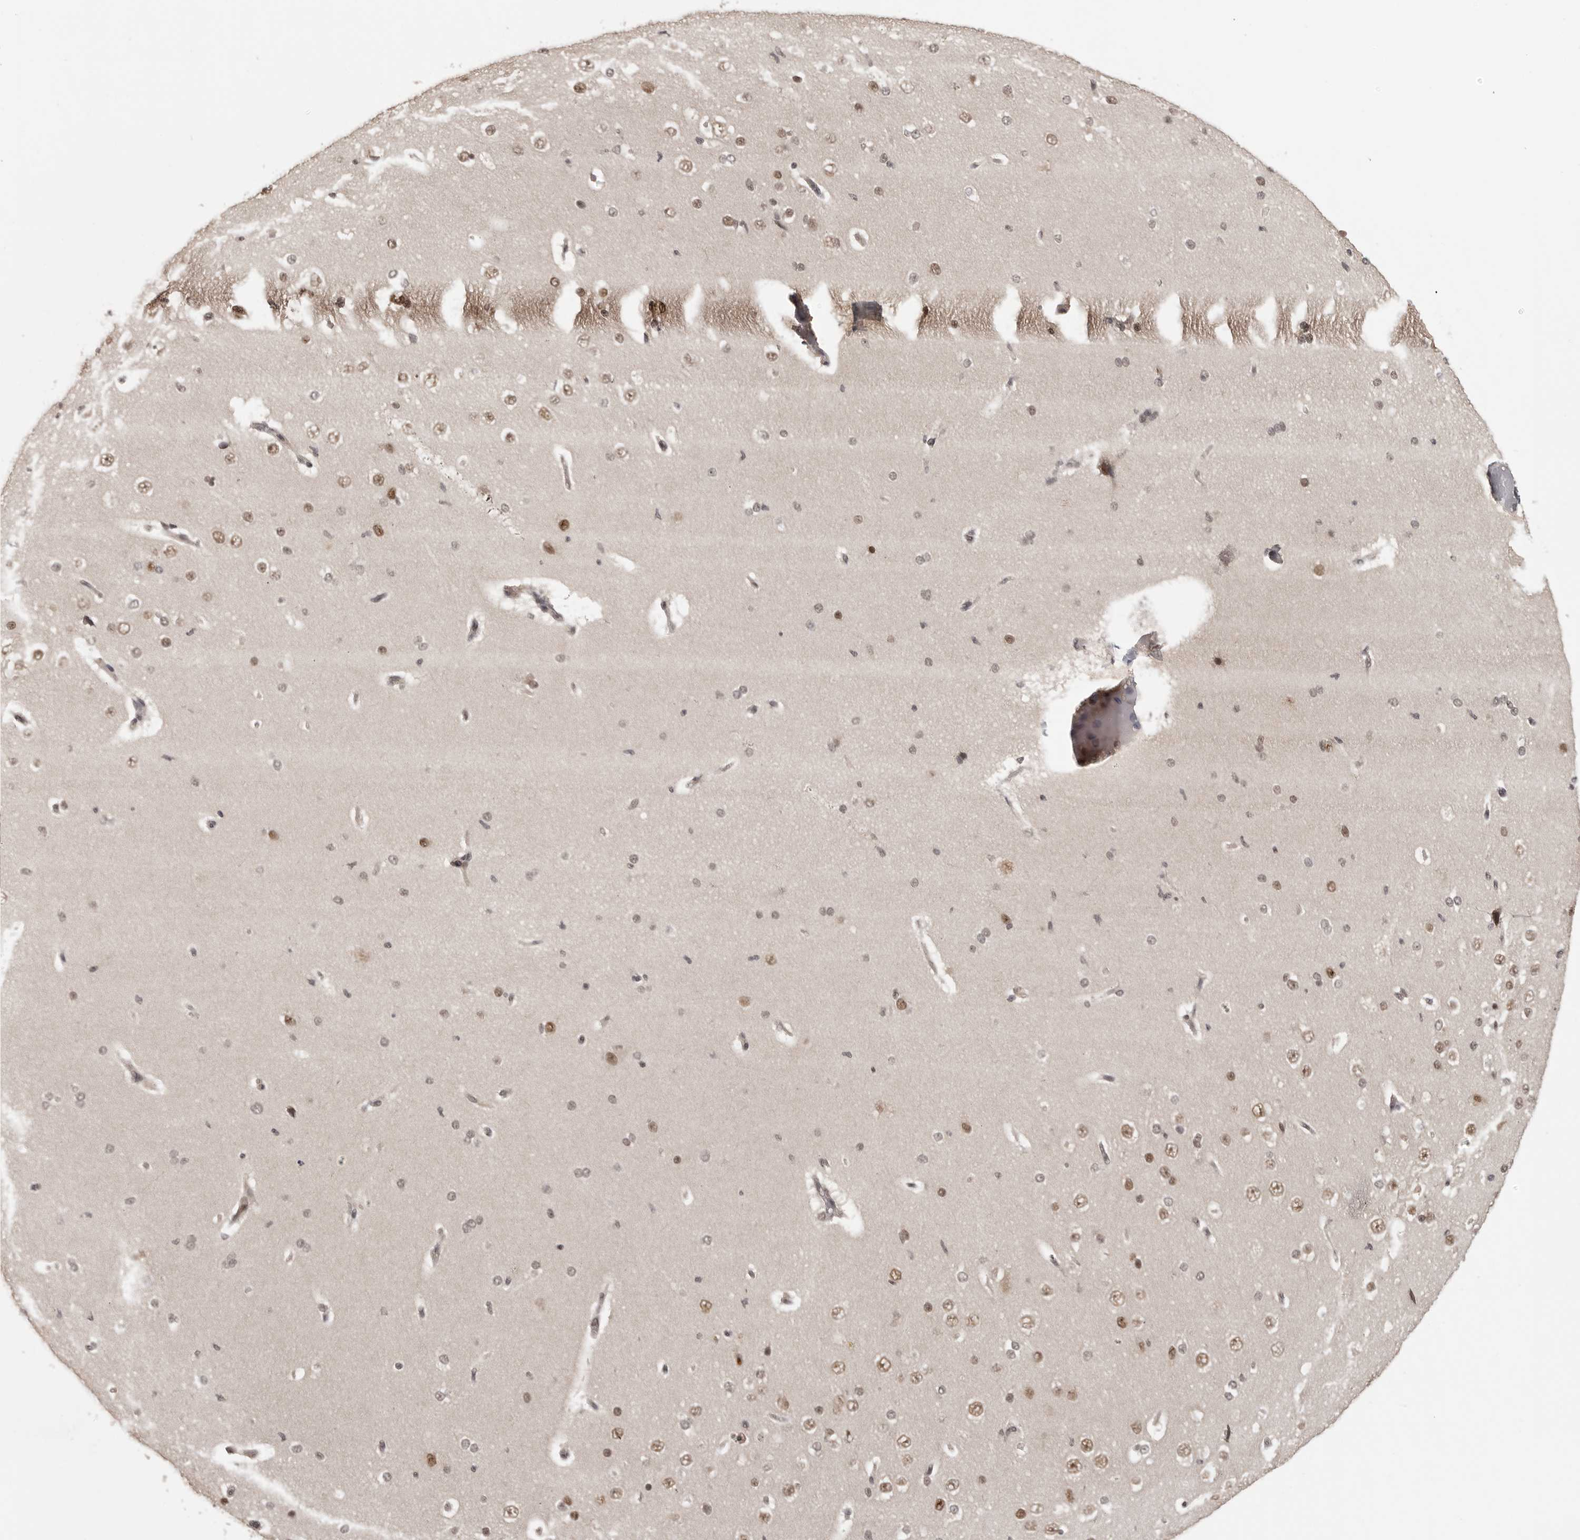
{"staining": {"intensity": "weak", "quantity": ">75%", "location": "nuclear"}, "tissue": "cerebral cortex", "cell_type": "Endothelial cells", "image_type": "normal", "snomed": [{"axis": "morphology", "description": "Normal tissue, NOS"}, {"axis": "morphology", "description": "Developmental malformation"}, {"axis": "topography", "description": "Cerebral cortex"}], "caption": "High-magnification brightfield microscopy of normal cerebral cortex stained with DAB (3,3'-diaminobenzidine) (brown) and counterstained with hematoxylin (blue). endothelial cells exhibit weak nuclear staining is present in approximately>75% of cells.", "gene": "PEG3", "patient": {"sex": "female", "age": 30}}